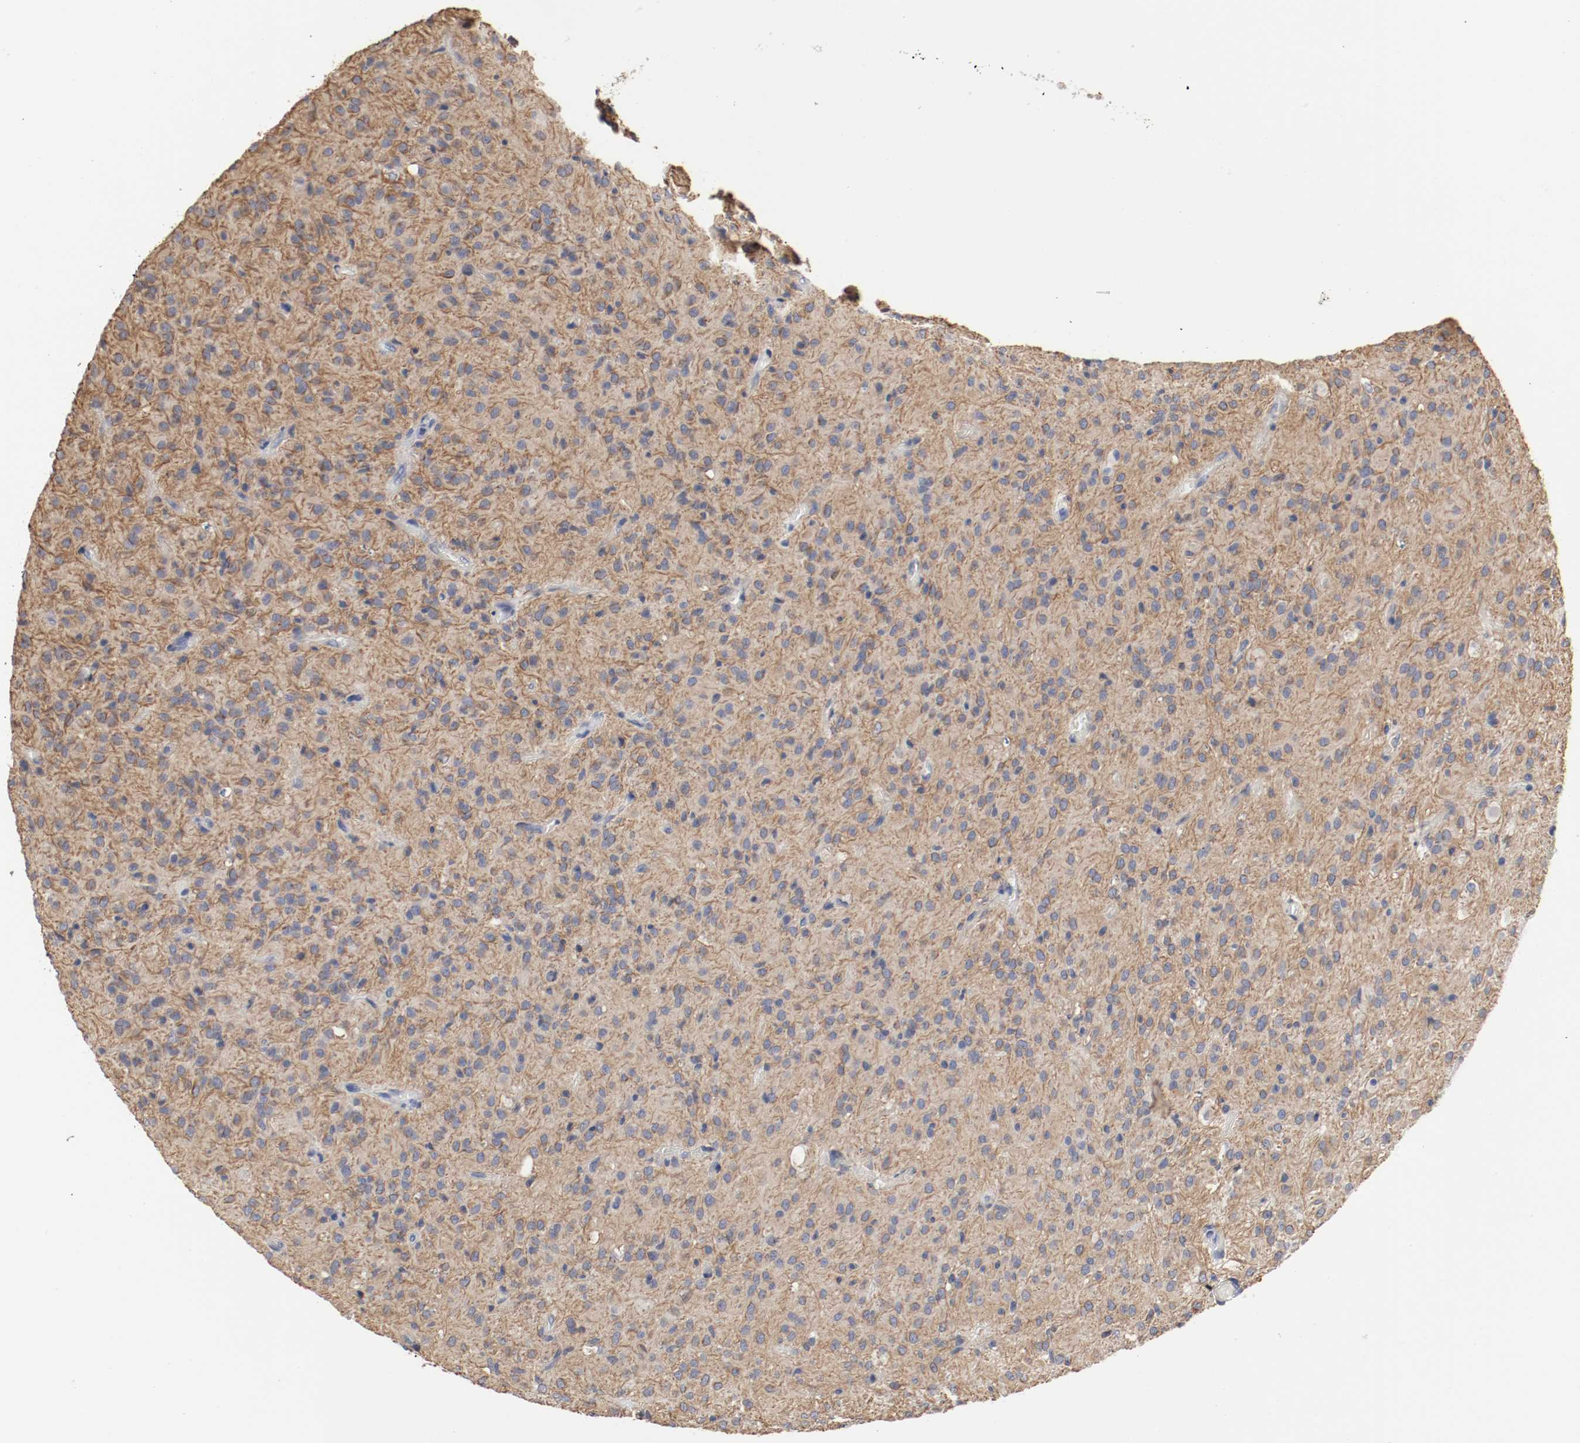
{"staining": {"intensity": "moderate", "quantity": "<25%", "location": "cytoplasmic/membranous"}, "tissue": "glioma", "cell_type": "Tumor cells", "image_type": "cancer", "snomed": [{"axis": "morphology", "description": "Glioma, malignant, High grade"}, {"axis": "topography", "description": "Brain"}], "caption": "Immunohistochemistry (IHC) image of human glioma stained for a protein (brown), which demonstrates low levels of moderate cytoplasmic/membranous expression in approximately <25% of tumor cells.", "gene": "CEBPE", "patient": {"sex": "female", "age": 59}}